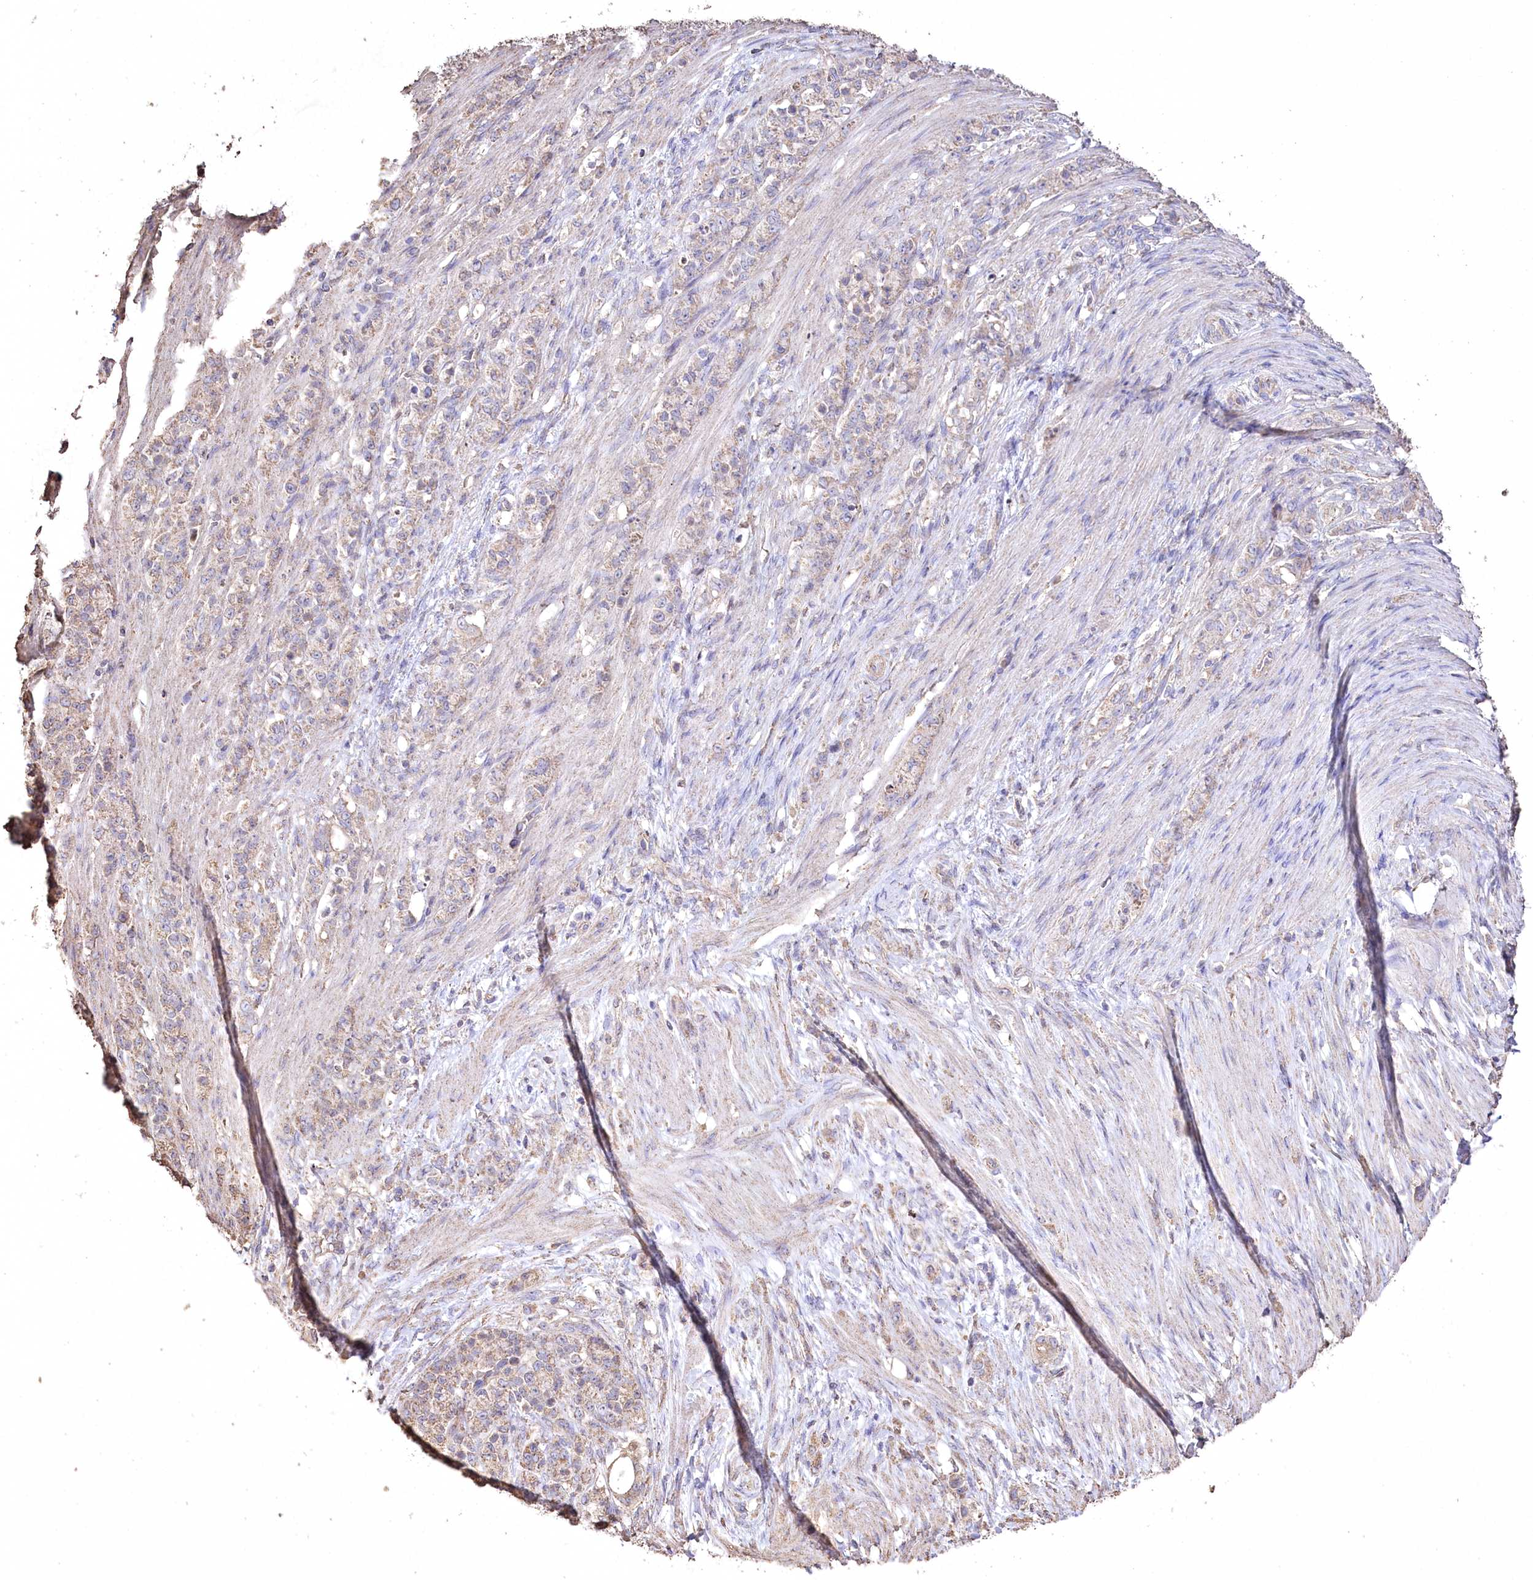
{"staining": {"intensity": "weak", "quantity": ">75%", "location": "cytoplasmic/membranous"}, "tissue": "stomach cancer", "cell_type": "Tumor cells", "image_type": "cancer", "snomed": [{"axis": "morphology", "description": "Adenocarcinoma, NOS"}, {"axis": "topography", "description": "Stomach"}], "caption": "DAB immunohistochemical staining of human stomach adenocarcinoma demonstrates weak cytoplasmic/membranous protein positivity in about >75% of tumor cells.", "gene": "IREB2", "patient": {"sex": "female", "age": 79}}